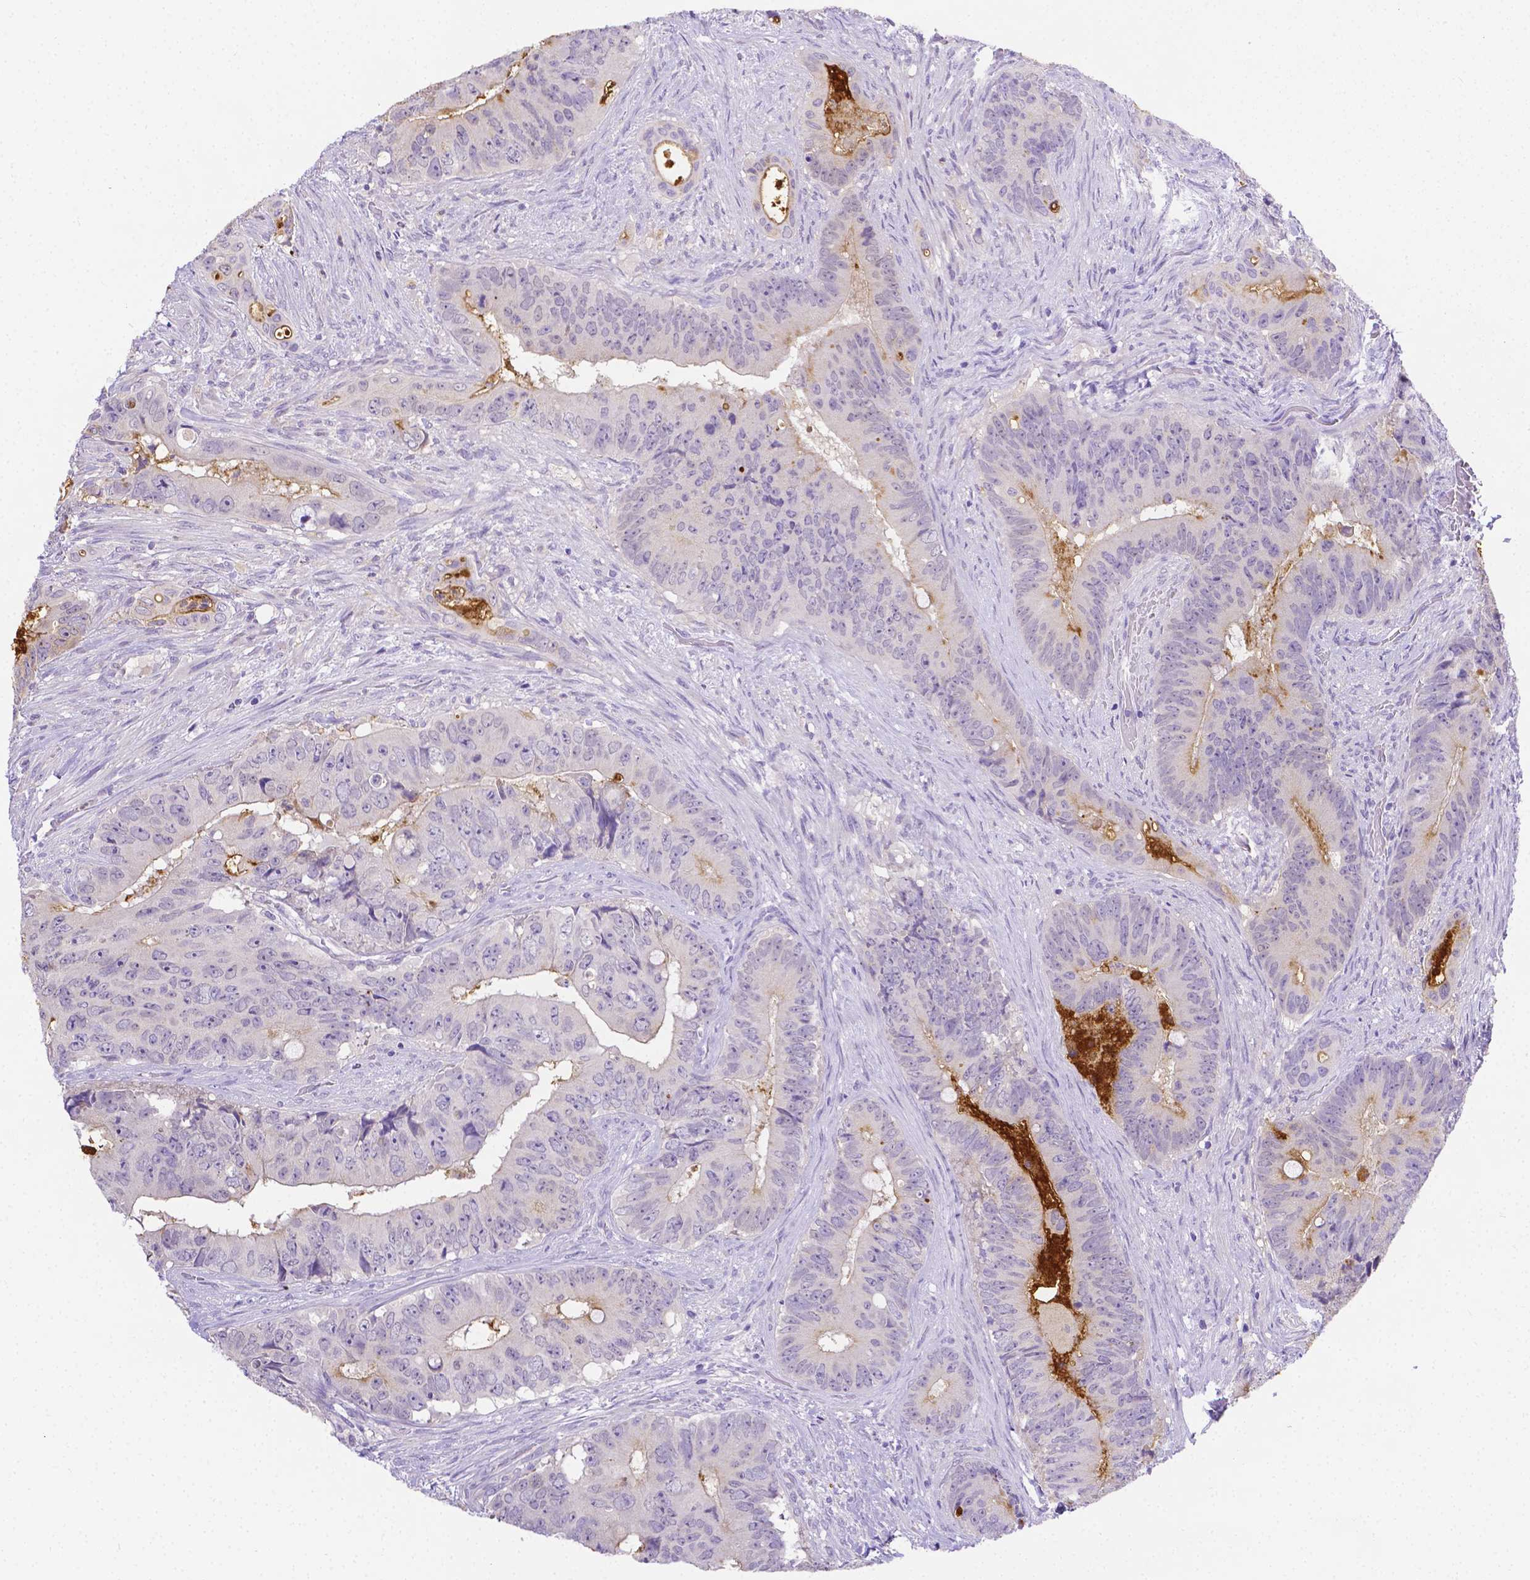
{"staining": {"intensity": "negative", "quantity": "none", "location": "none"}, "tissue": "colorectal cancer", "cell_type": "Tumor cells", "image_type": "cancer", "snomed": [{"axis": "morphology", "description": "Adenocarcinoma, NOS"}, {"axis": "topography", "description": "Rectum"}], "caption": "IHC histopathology image of human colorectal cancer stained for a protein (brown), which exhibits no expression in tumor cells.", "gene": "NXPH2", "patient": {"sex": "male", "age": 78}}